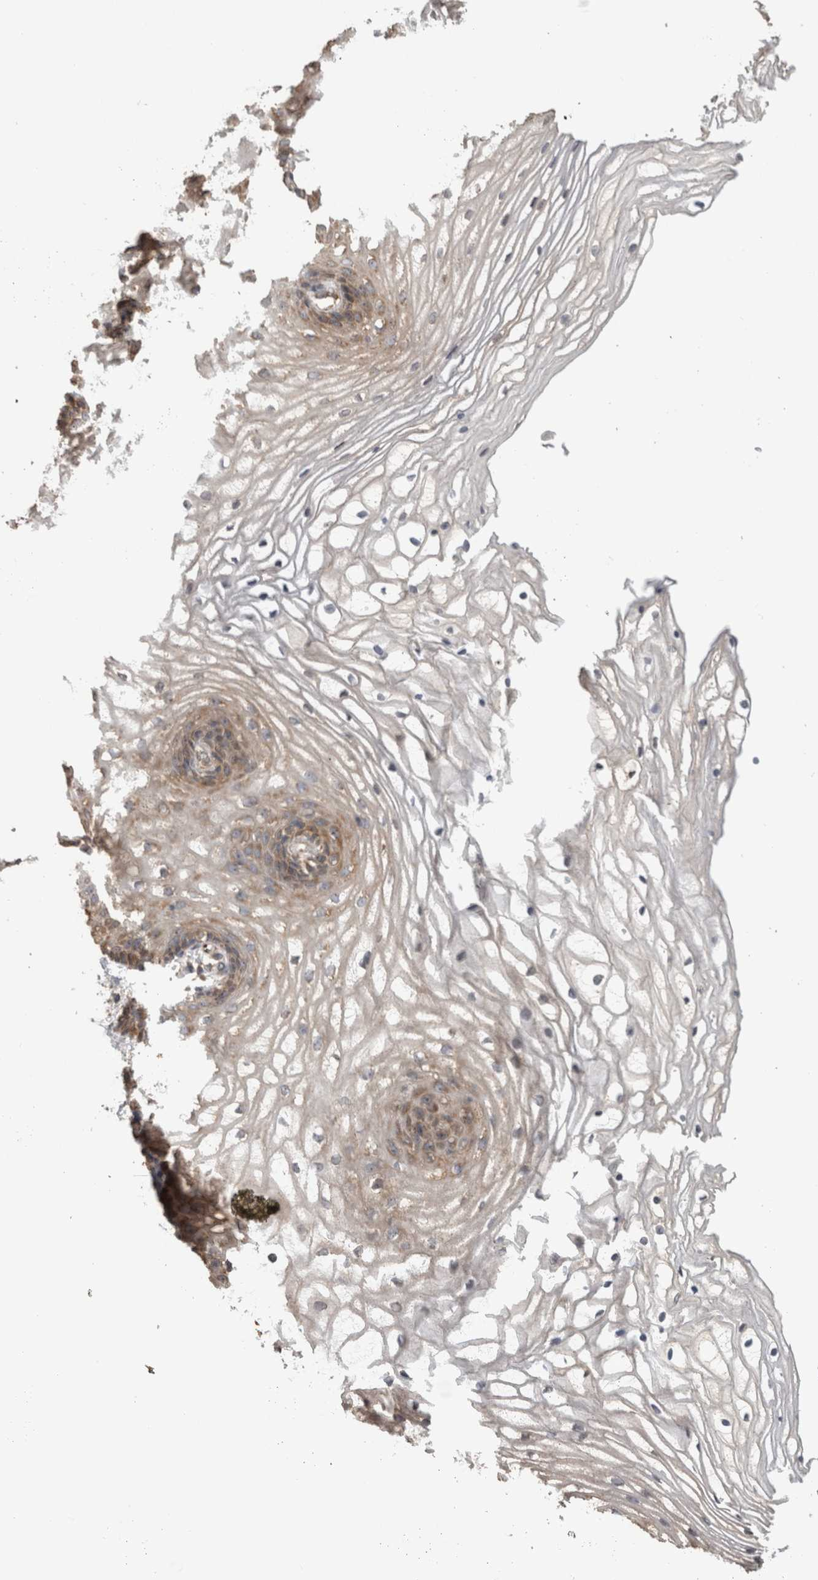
{"staining": {"intensity": "weak", "quantity": "<25%", "location": "cytoplasmic/membranous"}, "tissue": "vagina", "cell_type": "Squamous epithelial cells", "image_type": "normal", "snomed": [{"axis": "morphology", "description": "Normal tissue, NOS"}, {"axis": "topography", "description": "Vagina"}], "caption": "This is a histopathology image of immunohistochemistry (IHC) staining of normal vagina, which shows no positivity in squamous epithelial cells. (Brightfield microscopy of DAB (3,3'-diaminobenzidine) immunohistochemistry at high magnification).", "gene": "ATXN2", "patient": {"sex": "female", "age": 60}}